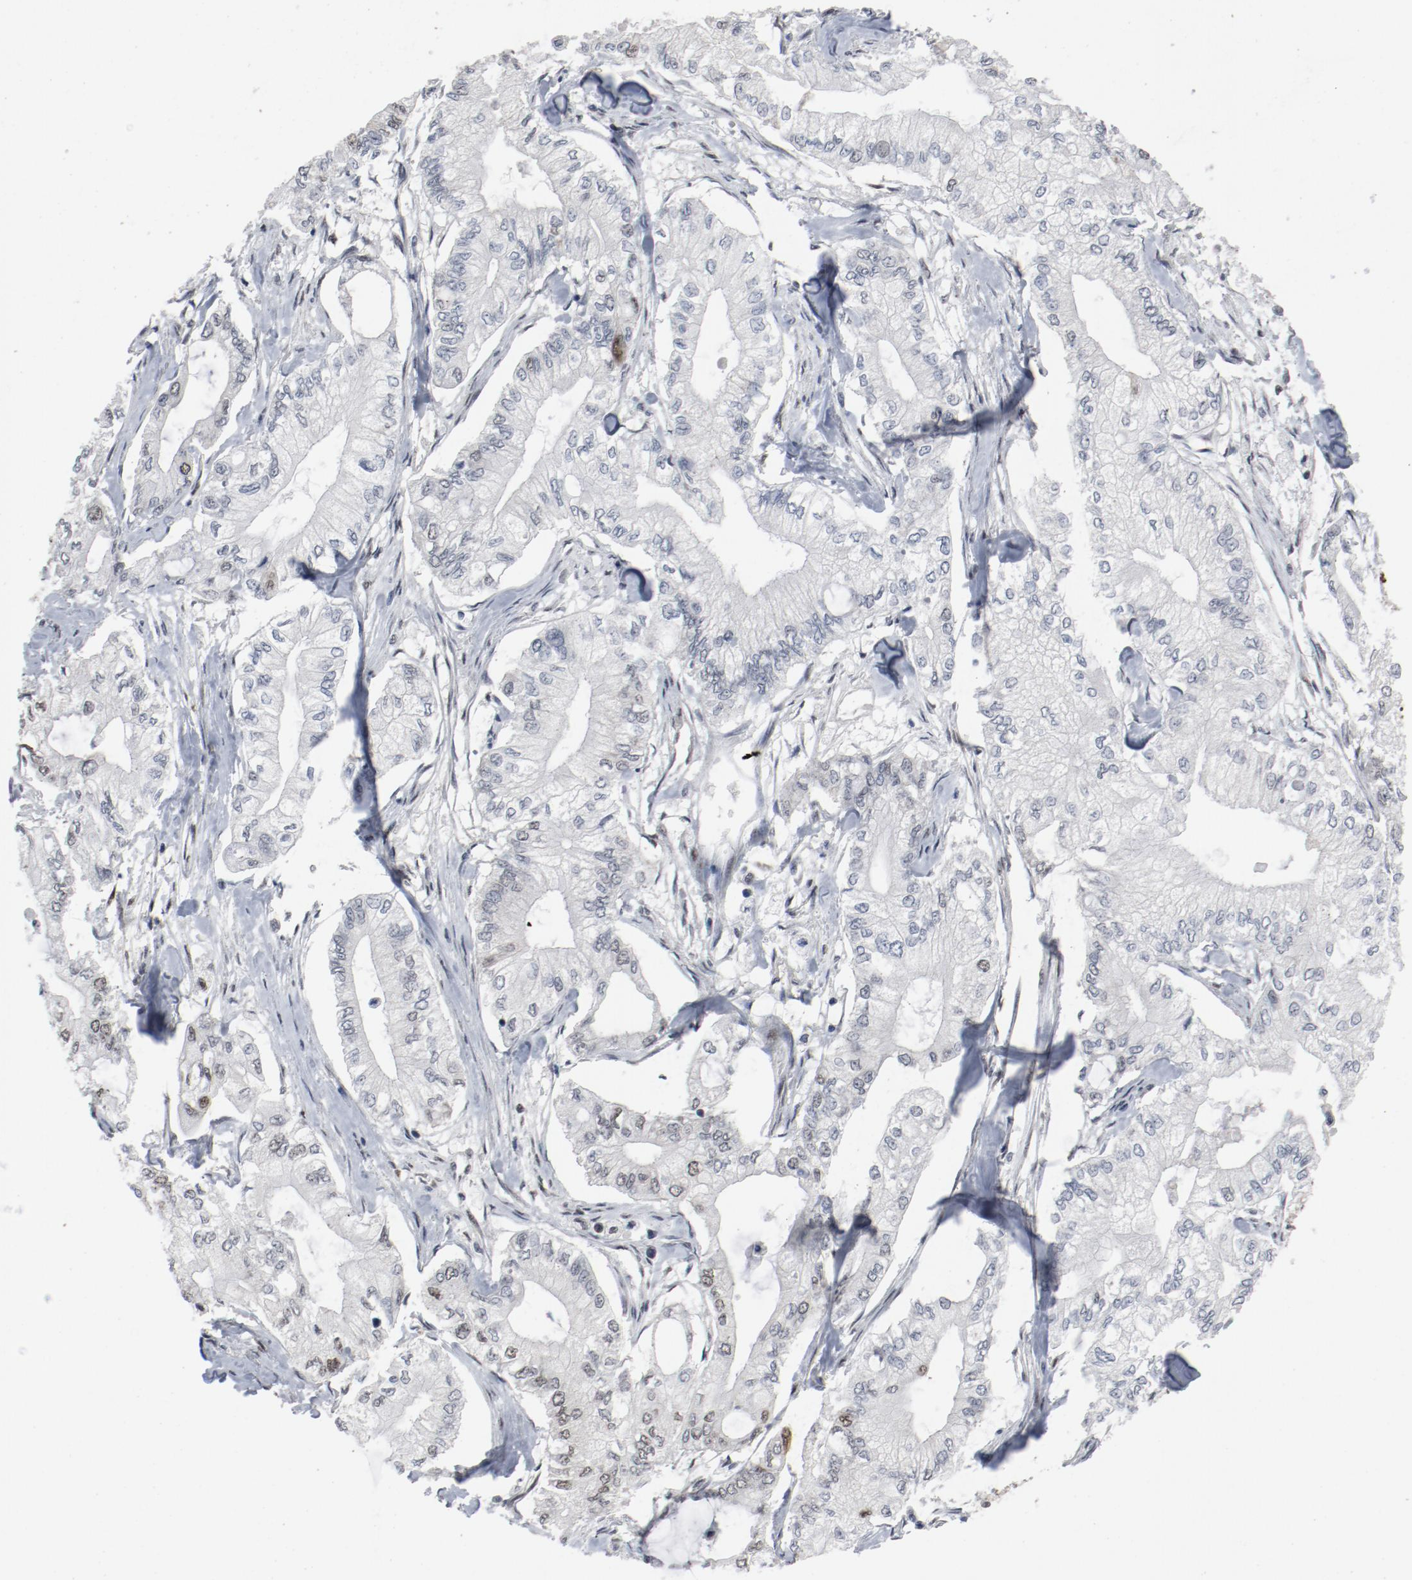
{"staining": {"intensity": "weak", "quantity": "<25%", "location": "nuclear"}, "tissue": "pancreatic cancer", "cell_type": "Tumor cells", "image_type": "cancer", "snomed": [{"axis": "morphology", "description": "Adenocarcinoma, NOS"}, {"axis": "topography", "description": "Pancreas"}], "caption": "Immunohistochemistry photomicrograph of pancreatic adenocarcinoma stained for a protein (brown), which displays no positivity in tumor cells.", "gene": "JMJD6", "patient": {"sex": "male", "age": 79}}